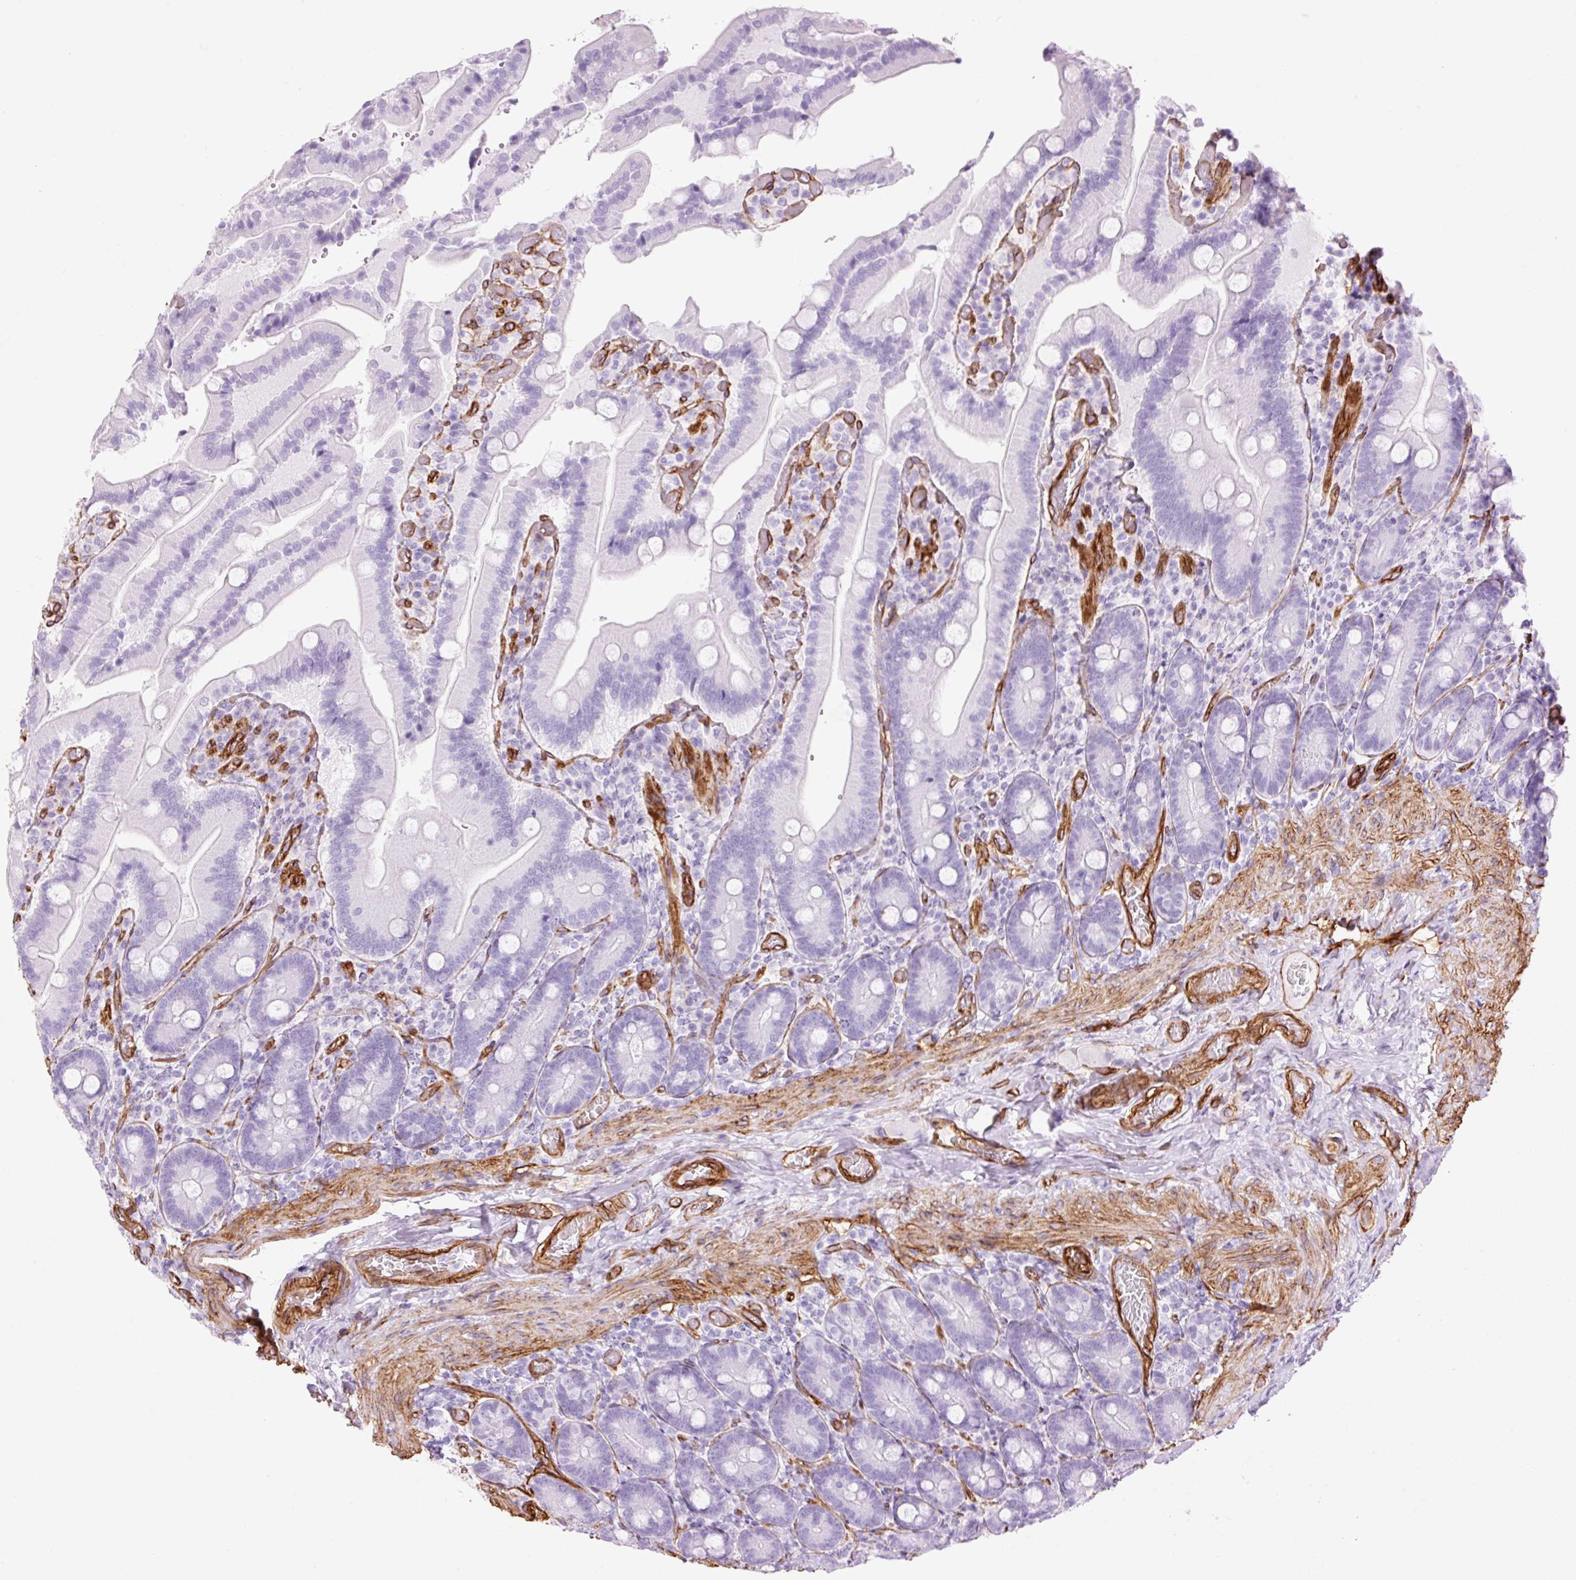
{"staining": {"intensity": "negative", "quantity": "none", "location": "none"}, "tissue": "duodenum", "cell_type": "Glandular cells", "image_type": "normal", "snomed": [{"axis": "morphology", "description": "Normal tissue, NOS"}, {"axis": "topography", "description": "Duodenum"}], "caption": "This is an immunohistochemistry (IHC) micrograph of normal human duodenum. There is no positivity in glandular cells.", "gene": "CAV1", "patient": {"sex": "female", "age": 62}}